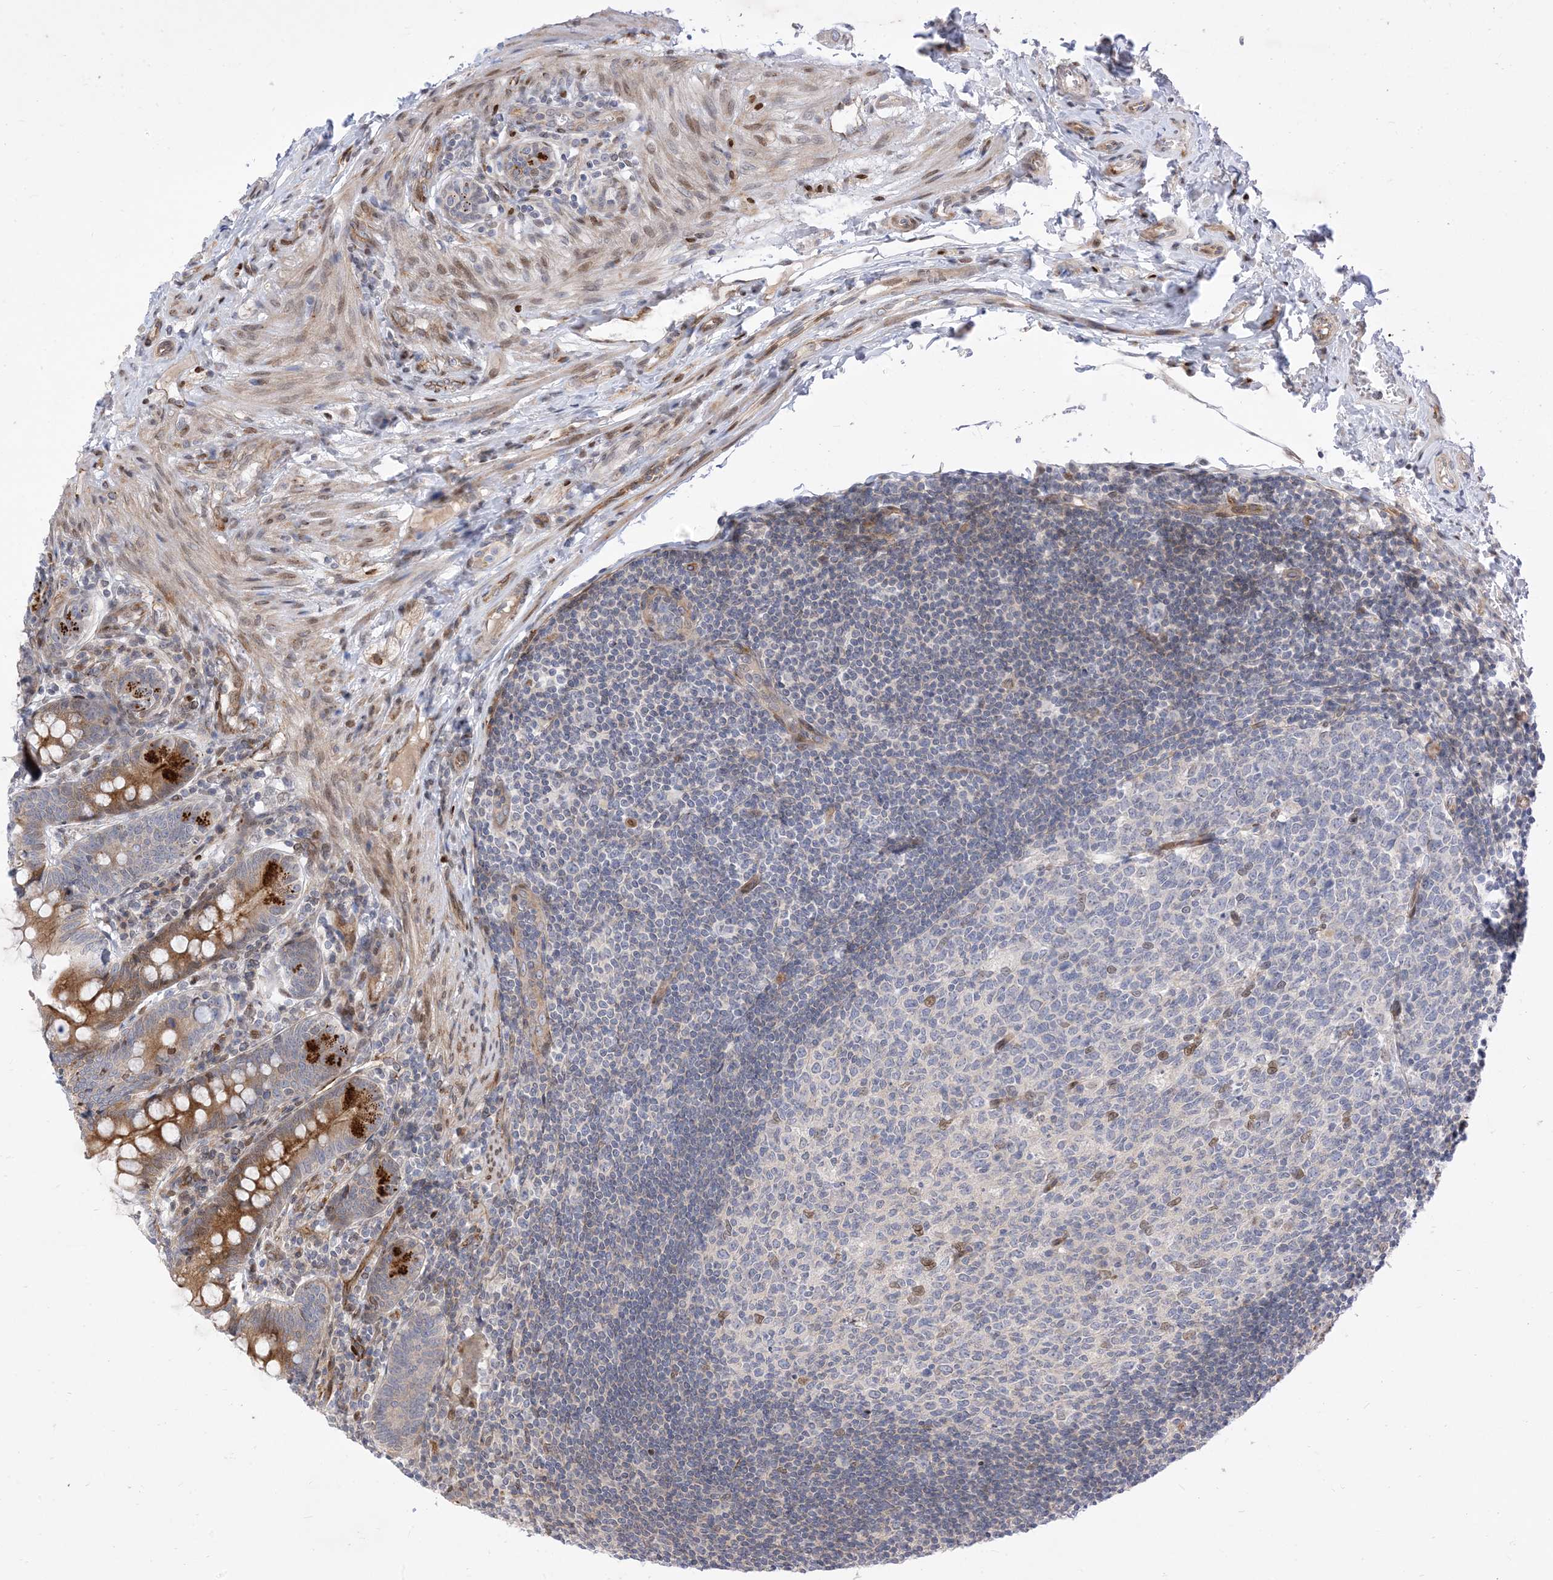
{"staining": {"intensity": "strong", "quantity": ">75%", "location": "cytoplasmic/membranous"}, "tissue": "small intestine", "cell_type": "Glandular cells", "image_type": "normal", "snomed": [{"axis": "morphology", "description": "Normal tissue, NOS"}, {"axis": "topography", "description": "Small intestine"}], "caption": "Immunohistochemical staining of benign human small intestine shows strong cytoplasmic/membranous protein expression in about >75% of glandular cells. (DAB (3,3'-diaminobenzidine) = brown stain, brightfield microscopy at high magnification).", "gene": "TYSND1", "patient": {"sex": "male", "age": 7}}